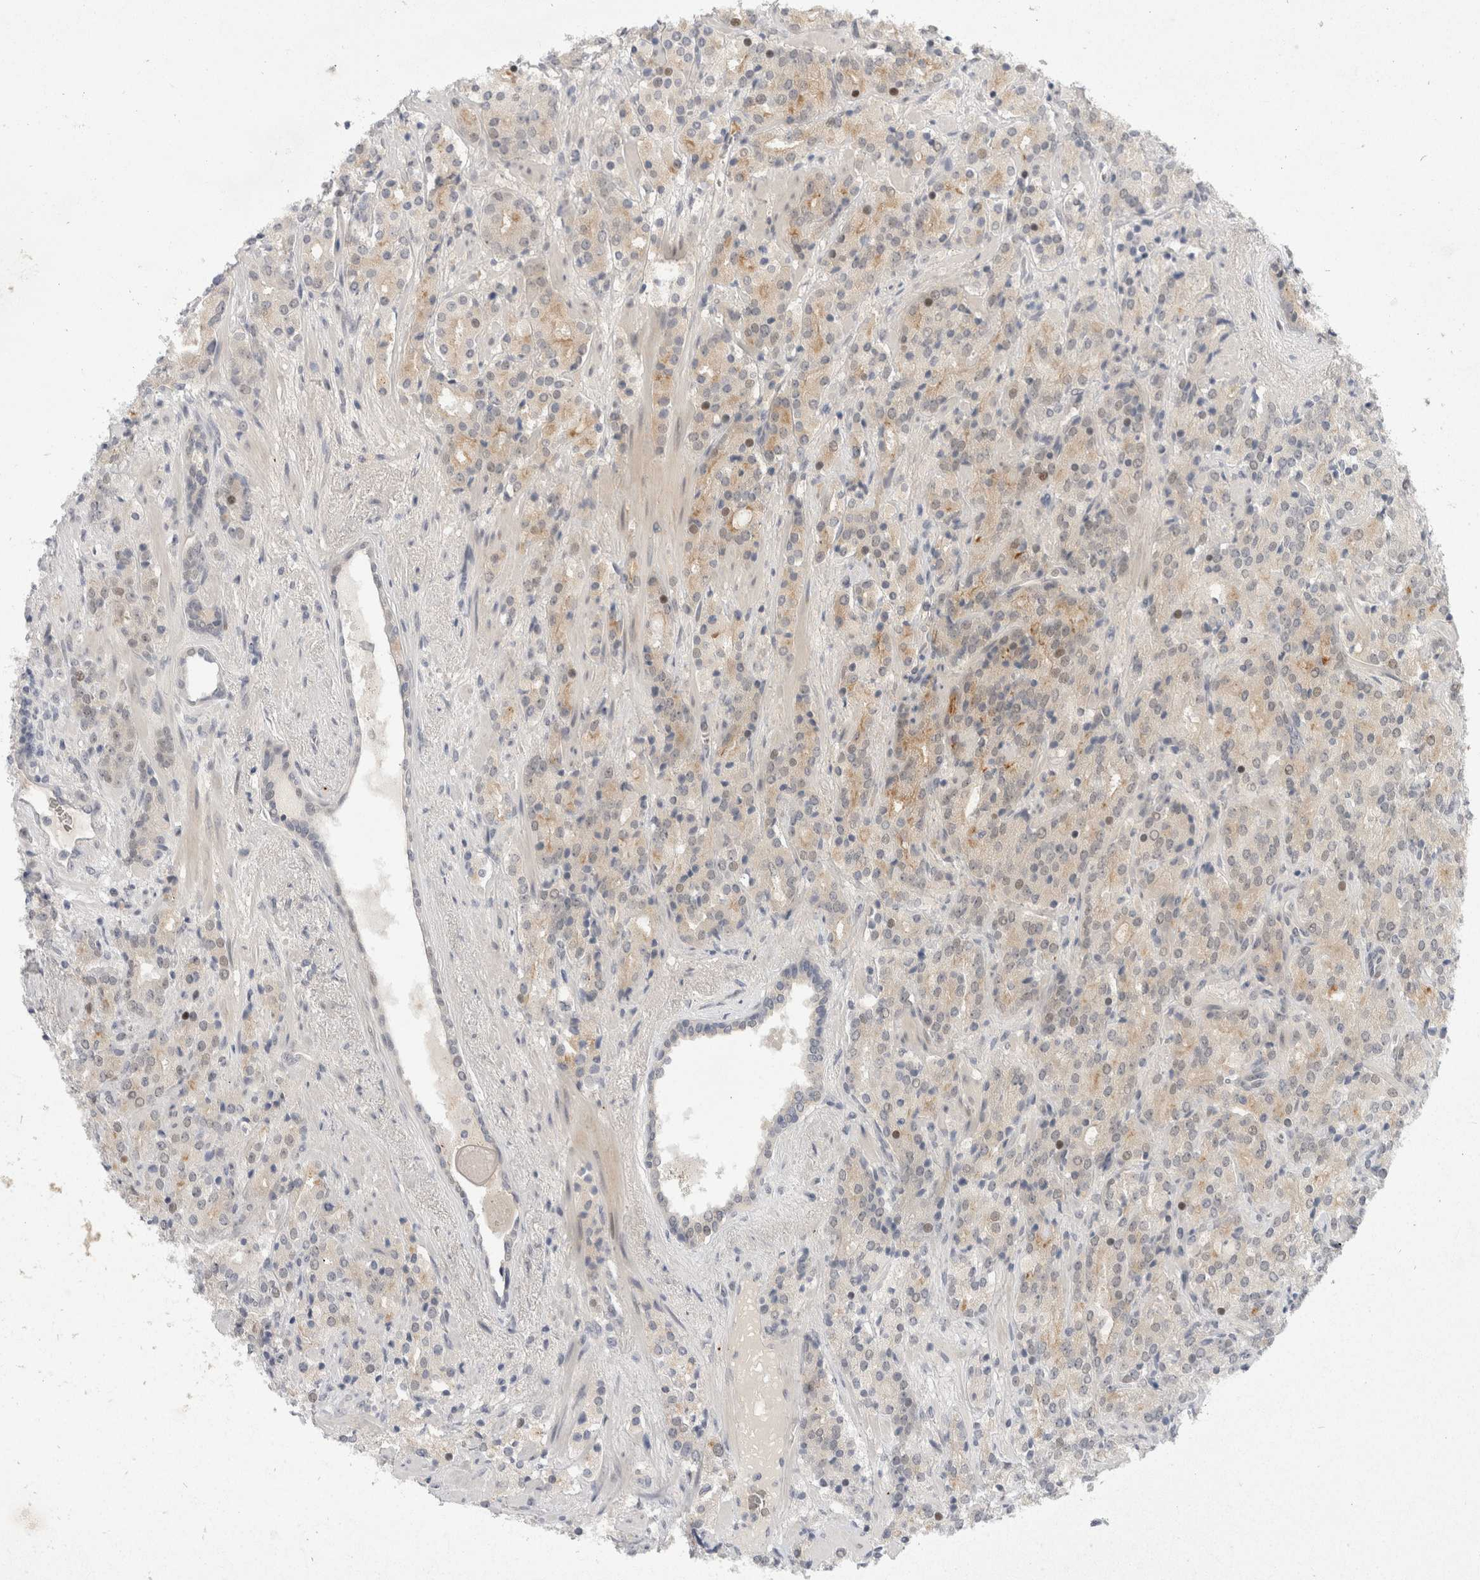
{"staining": {"intensity": "weak", "quantity": "<25%", "location": "cytoplasmic/membranous,nuclear"}, "tissue": "prostate cancer", "cell_type": "Tumor cells", "image_type": "cancer", "snomed": [{"axis": "morphology", "description": "Adenocarcinoma, High grade"}, {"axis": "topography", "description": "Prostate"}], "caption": "The IHC photomicrograph has no significant staining in tumor cells of prostate cancer tissue.", "gene": "TOM1L2", "patient": {"sex": "male", "age": 71}}